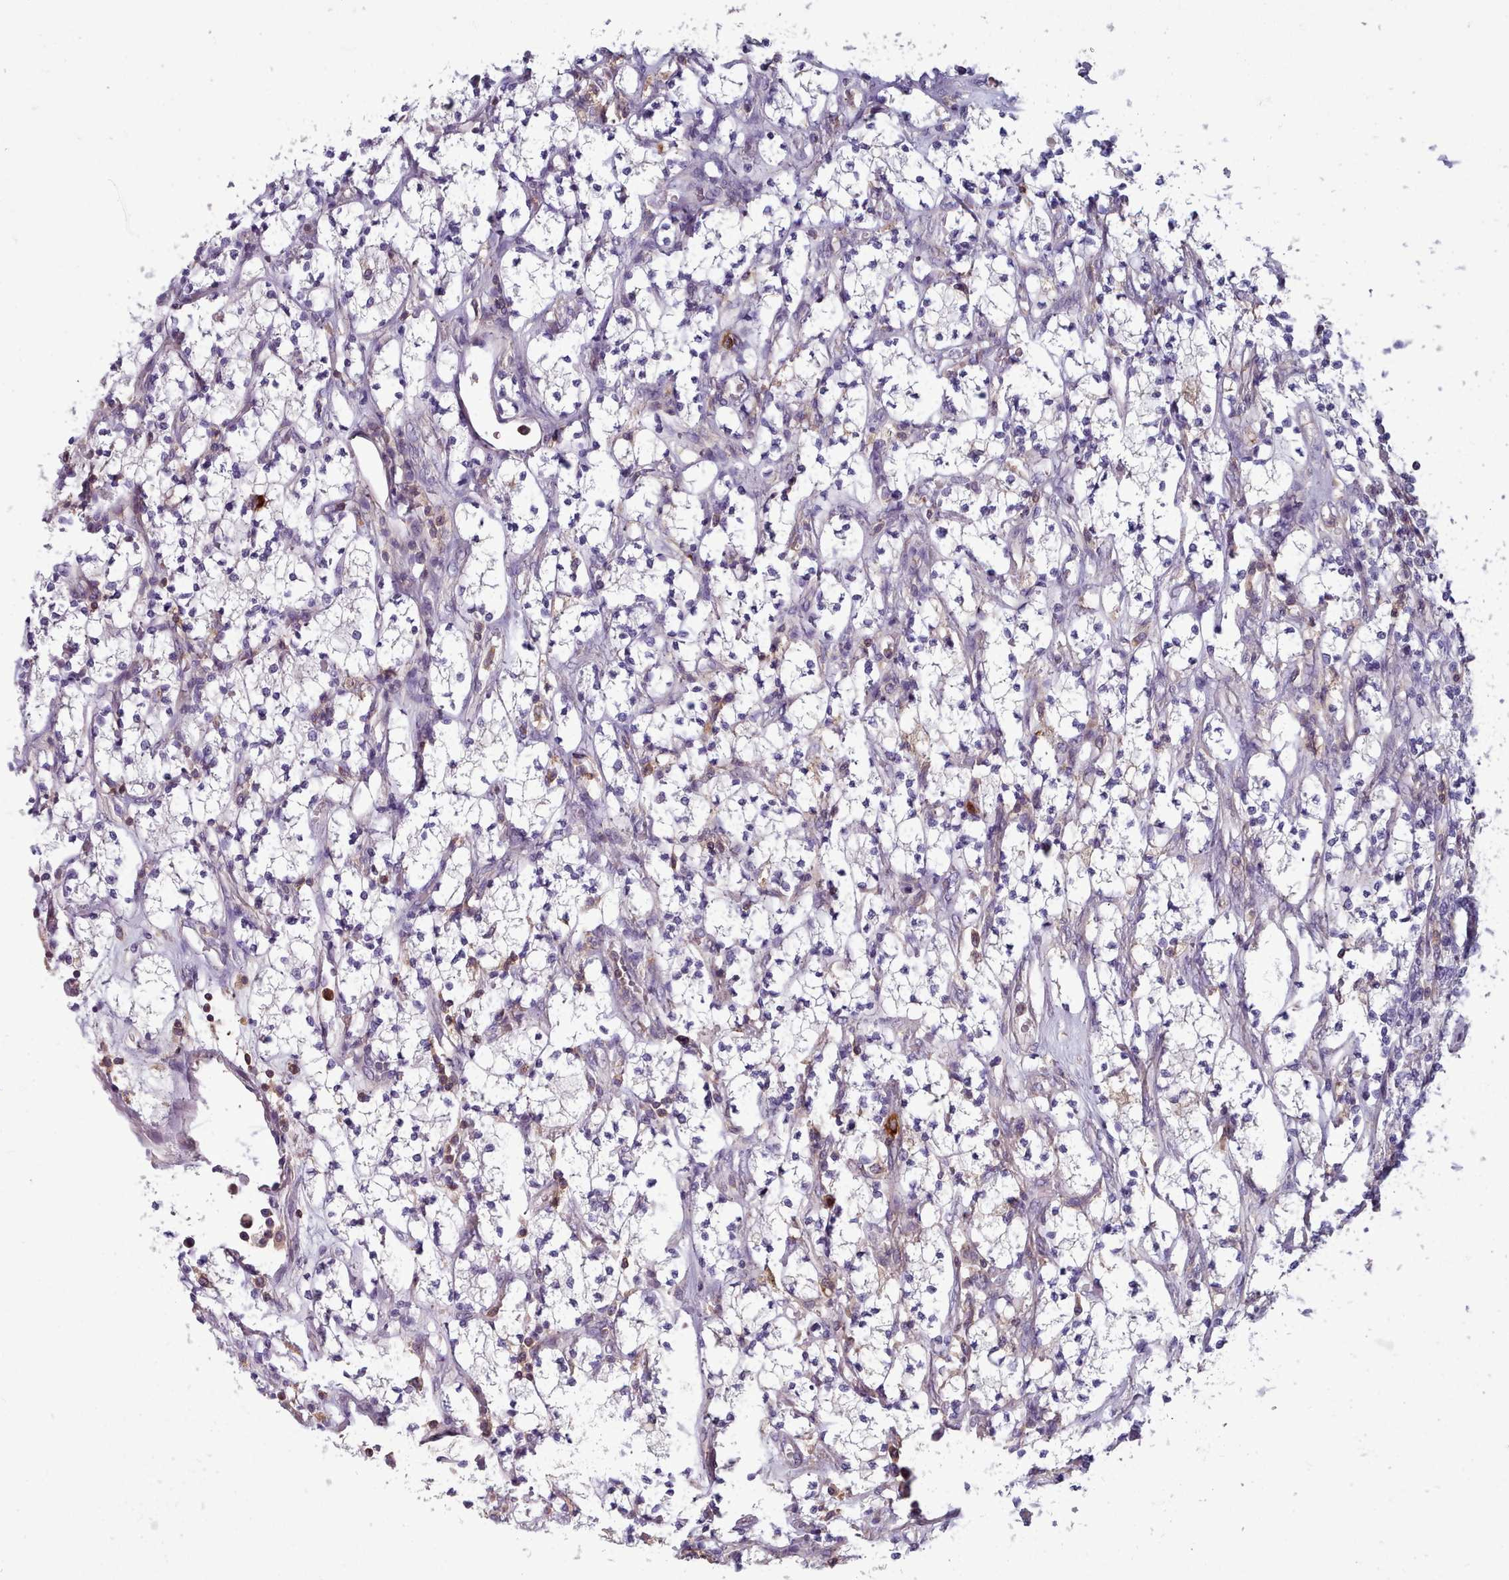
{"staining": {"intensity": "negative", "quantity": "none", "location": "none"}, "tissue": "renal cancer", "cell_type": "Tumor cells", "image_type": "cancer", "snomed": [{"axis": "morphology", "description": "Adenocarcinoma, NOS"}, {"axis": "topography", "description": "Kidney"}], "caption": "There is no significant expression in tumor cells of renal cancer (adenocarcinoma). Brightfield microscopy of immunohistochemistry (IHC) stained with DAB (brown) and hematoxylin (blue), captured at high magnification.", "gene": "RAC2", "patient": {"sex": "male", "age": 77}}